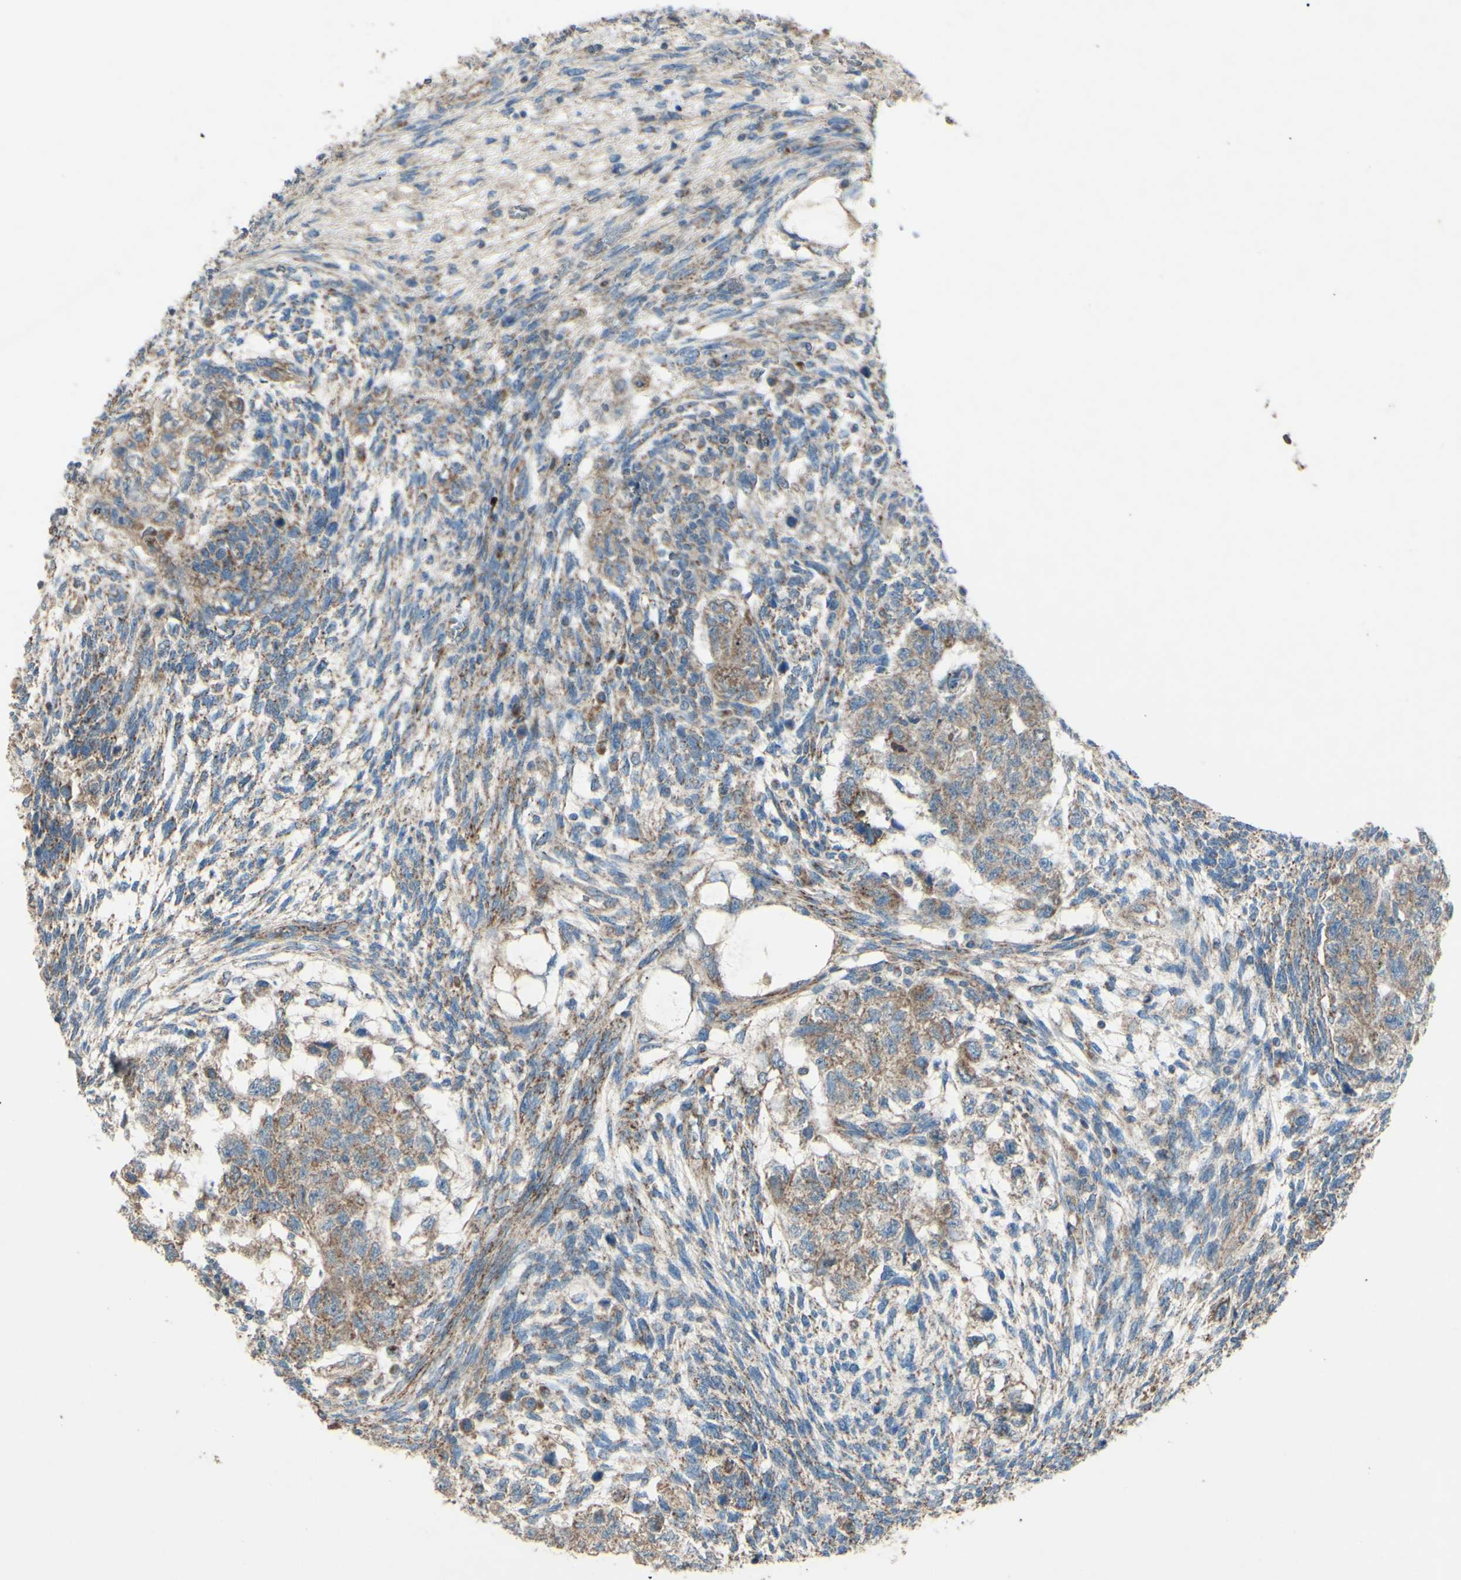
{"staining": {"intensity": "moderate", "quantity": ">75%", "location": "cytoplasmic/membranous"}, "tissue": "testis cancer", "cell_type": "Tumor cells", "image_type": "cancer", "snomed": [{"axis": "morphology", "description": "Normal tissue, NOS"}, {"axis": "morphology", "description": "Carcinoma, Embryonal, NOS"}, {"axis": "topography", "description": "Testis"}], "caption": "Immunohistochemistry (IHC) of testis cancer (embryonal carcinoma) displays medium levels of moderate cytoplasmic/membranous staining in about >75% of tumor cells.", "gene": "RHOT1", "patient": {"sex": "male", "age": 36}}